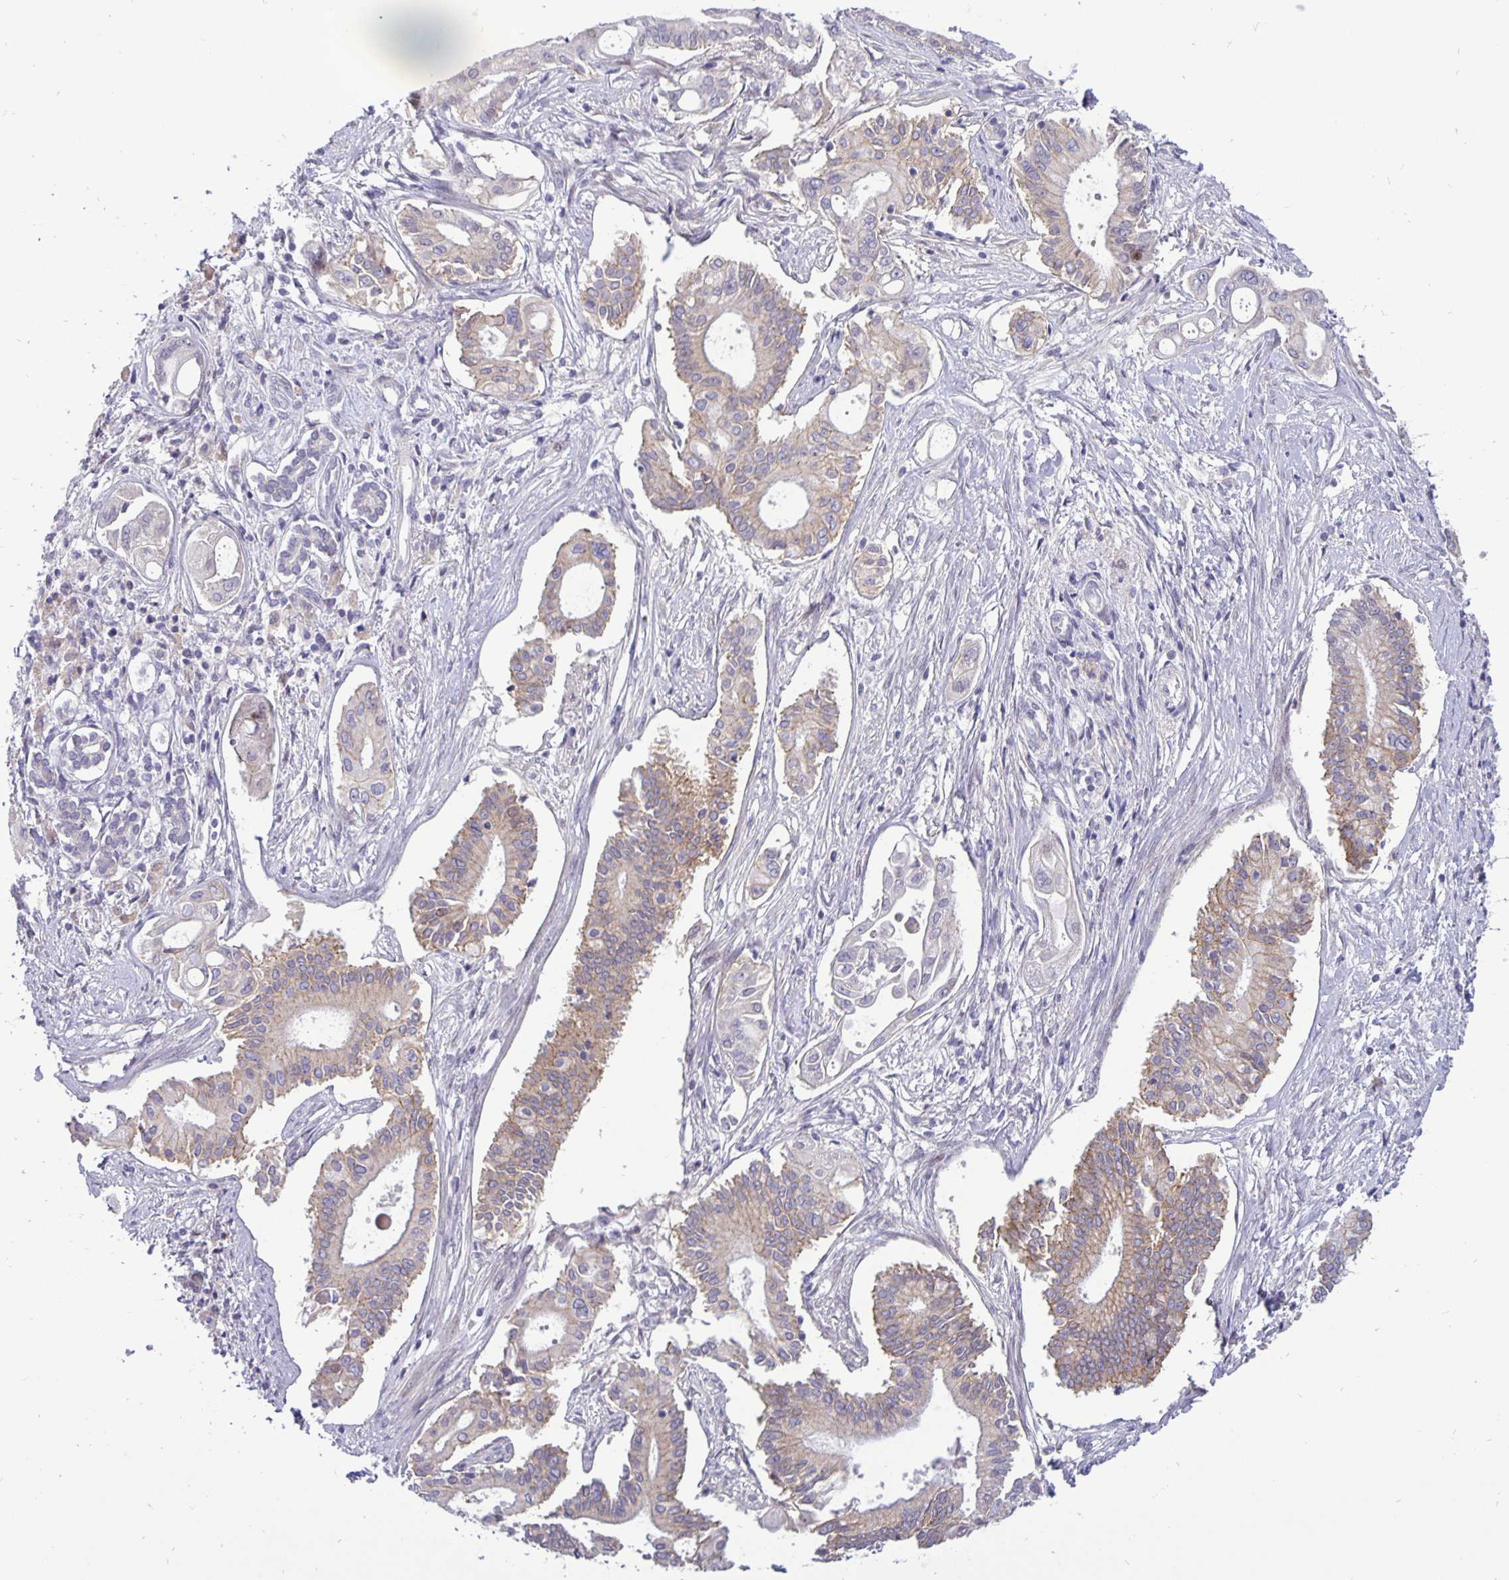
{"staining": {"intensity": "weak", "quantity": "25%-75%", "location": "cytoplasmic/membranous"}, "tissue": "pancreatic cancer", "cell_type": "Tumor cells", "image_type": "cancer", "snomed": [{"axis": "morphology", "description": "Adenocarcinoma, NOS"}, {"axis": "topography", "description": "Pancreas"}], "caption": "Protein staining reveals weak cytoplasmic/membranous positivity in about 25%-75% of tumor cells in pancreatic cancer.", "gene": "ERBB2", "patient": {"sex": "female", "age": 68}}